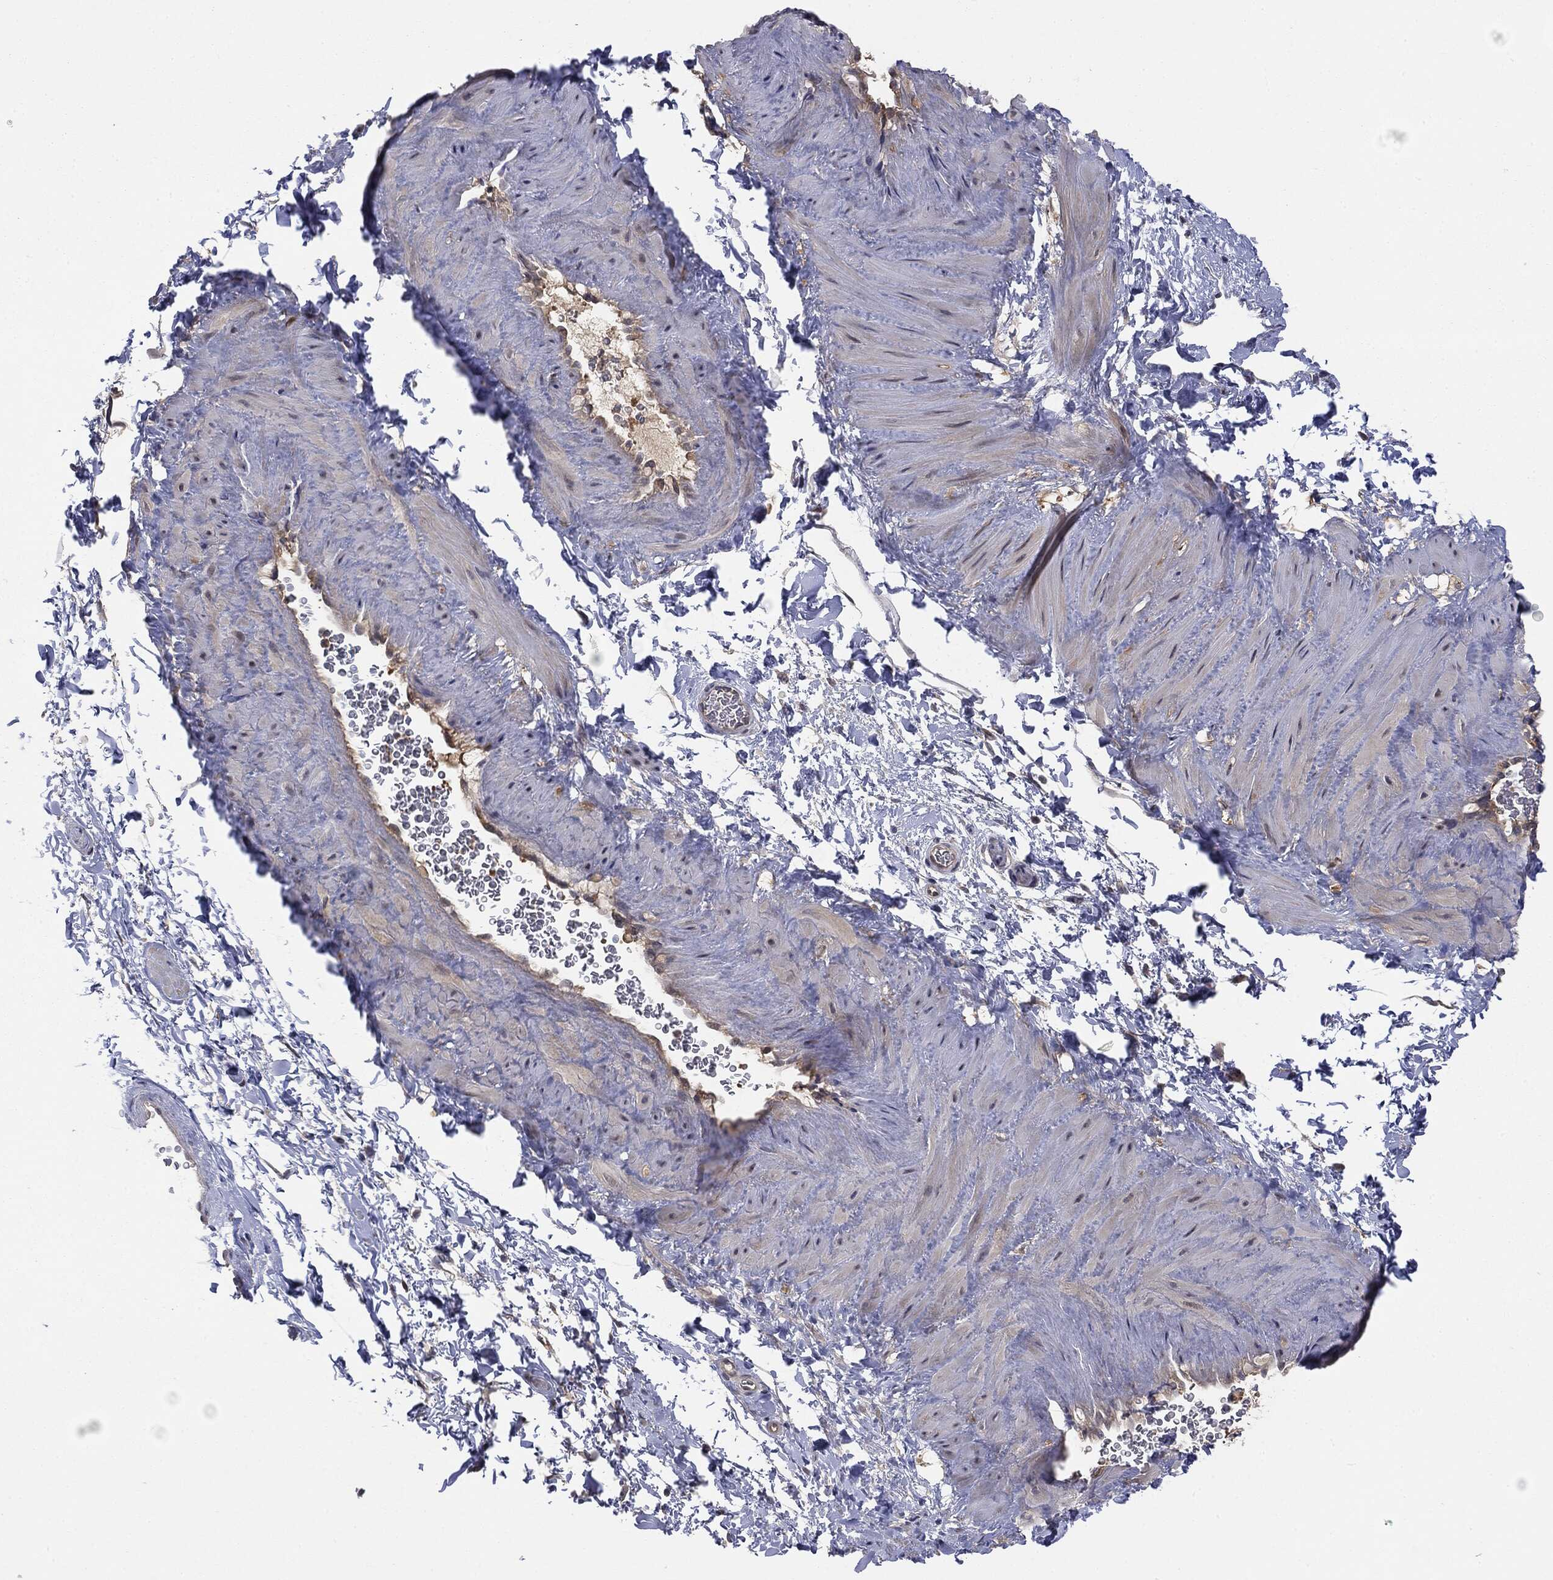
{"staining": {"intensity": "negative", "quantity": "none", "location": "none"}, "tissue": "soft tissue", "cell_type": "Fibroblasts", "image_type": "normal", "snomed": [{"axis": "morphology", "description": "Normal tissue, NOS"}, {"axis": "topography", "description": "Soft tissue"}, {"axis": "topography", "description": "Vascular tissue"}], "caption": "Soft tissue was stained to show a protein in brown. There is no significant expression in fibroblasts. Nuclei are stained in blue.", "gene": "KRT7", "patient": {"sex": "male", "age": 41}}